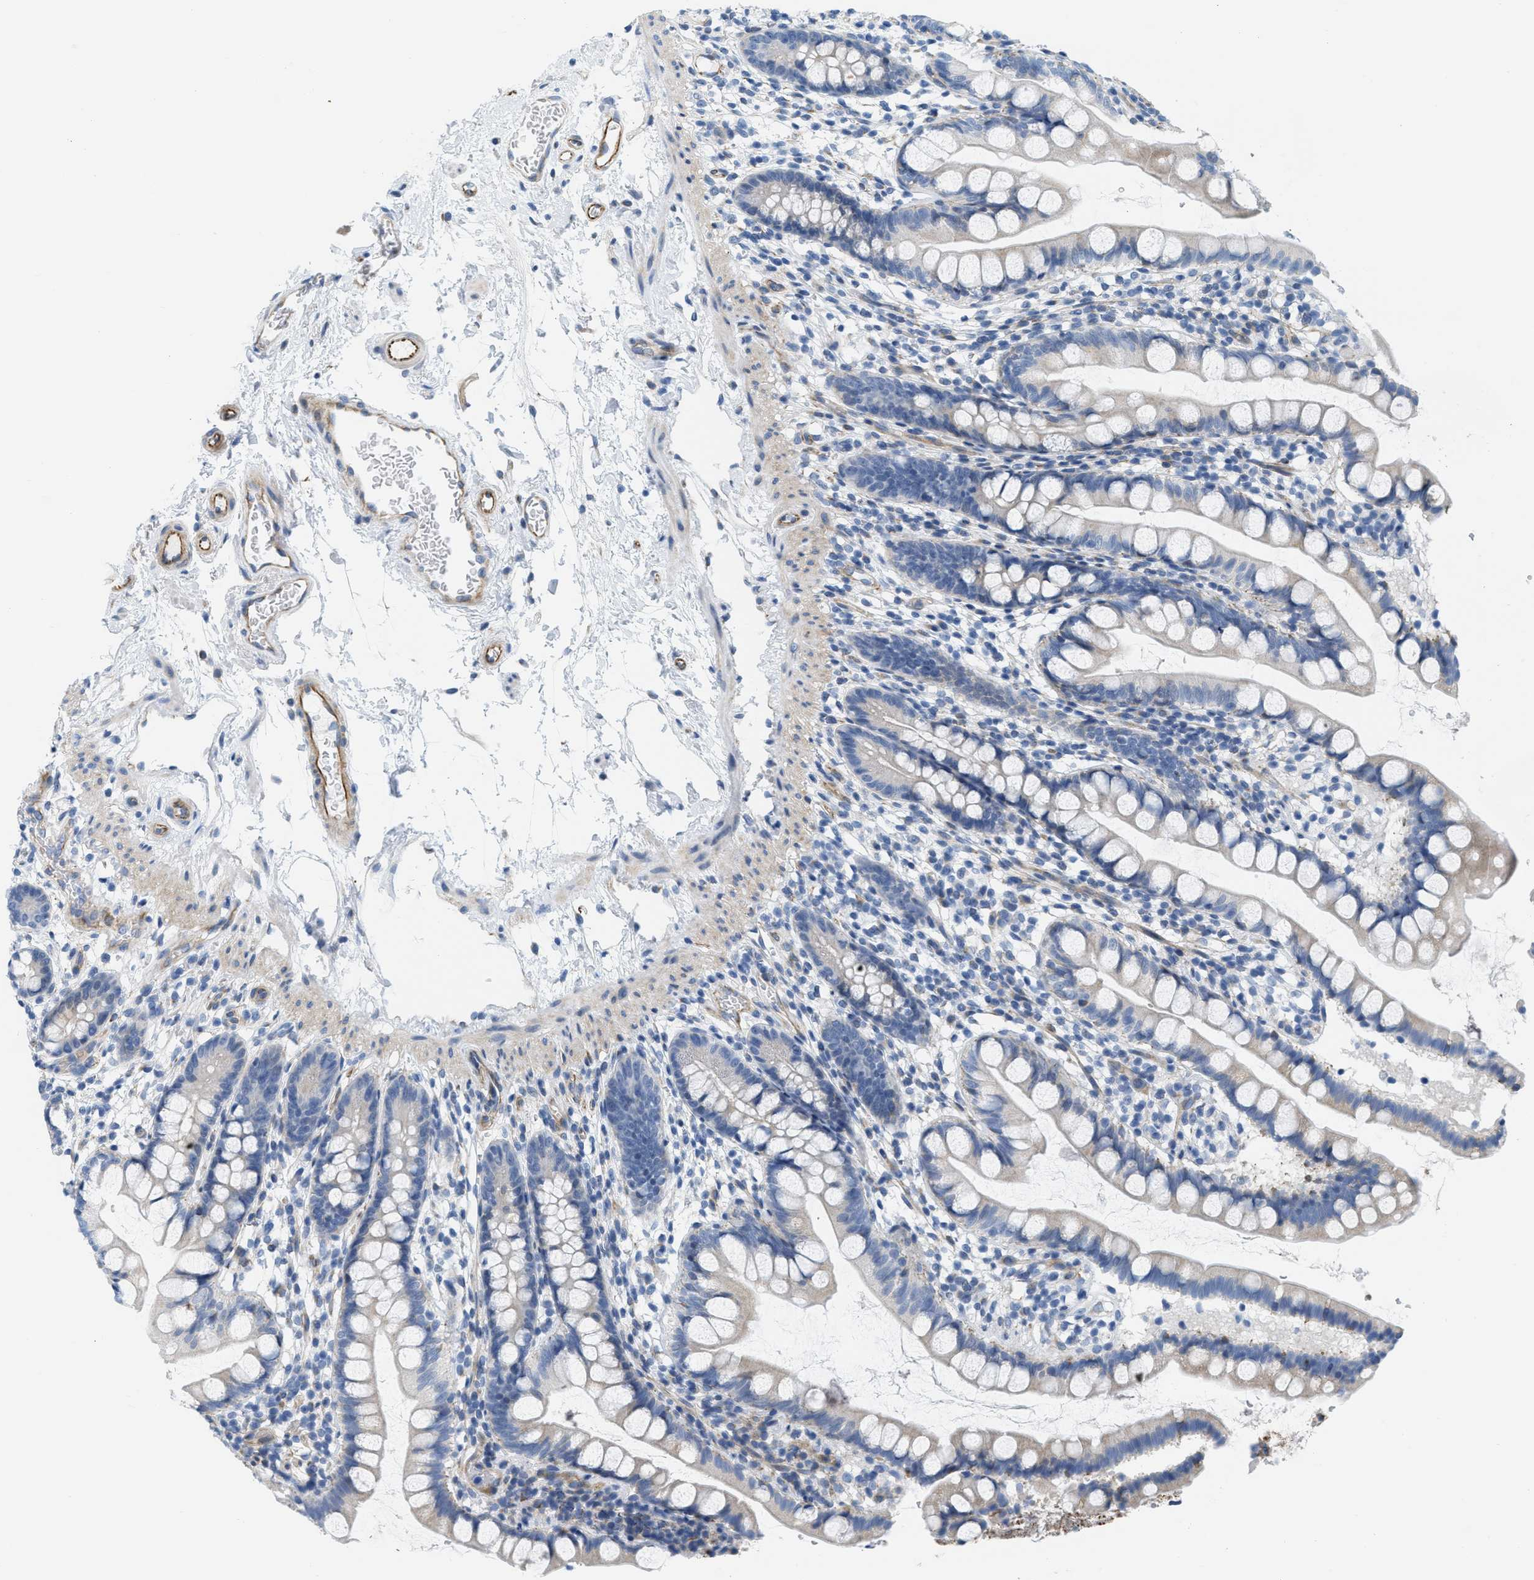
{"staining": {"intensity": "negative", "quantity": "none", "location": "none"}, "tissue": "small intestine", "cell_type": "Glandular cells", "image_type": "normal", "snomed": [{"axis": "morphology", "description": "Normal tissue, NOS"}, {"axis": "topography", "description": "Small intestine"}], "caption": "Glandular cells are negative for brown protein staining in benign small intestine. The staining is performed using DAB brown chromogen with nuclei counter-stained in using hematoxylin.", "gene": "SLC12A1", "patient": {"sex": "female", "age": 84}}